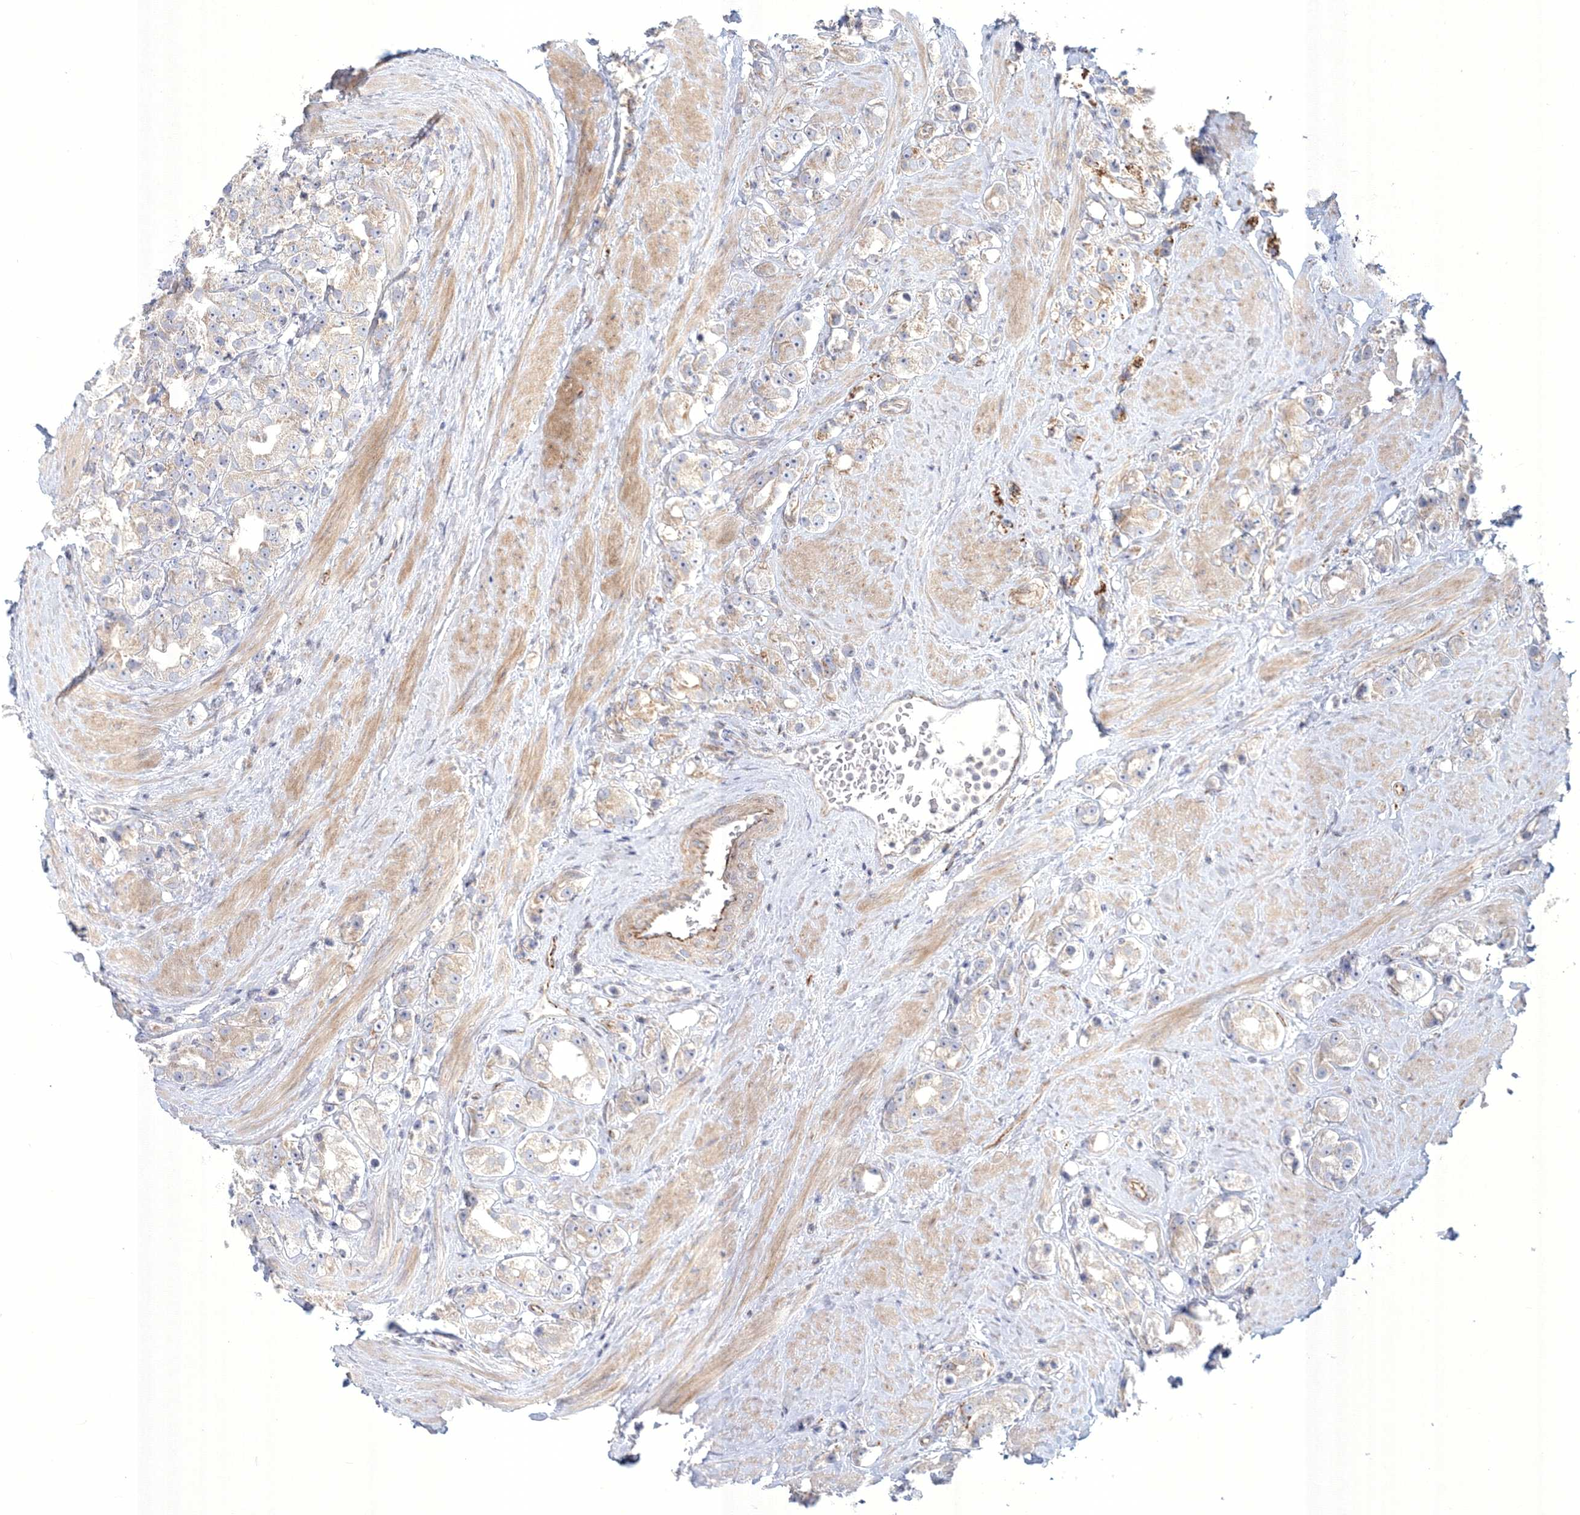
{"staining": {"intensity": "weak", "quantity": ">75%", "location": "cytoplasmic/membranous"}, "tissue": "prostate cancer", "cell_type": "Tumor cells", "image_type": "cancer", "snomed": [{"axis": "morphology", "description": "Adenocarcinoma, NOS"}, {"axis": "topography", "description": "Prostate"}], "caption": "IHC of human prostate adenocarcinoma exhibits low levels of weak cytoplasmic/membranous positivity in approximately >75% of tumor cells. (Brightfield microscopy of DAB IHC at high magnification).", "gene": "WDR49", "patient": {"sex": "male", "age": 79}}